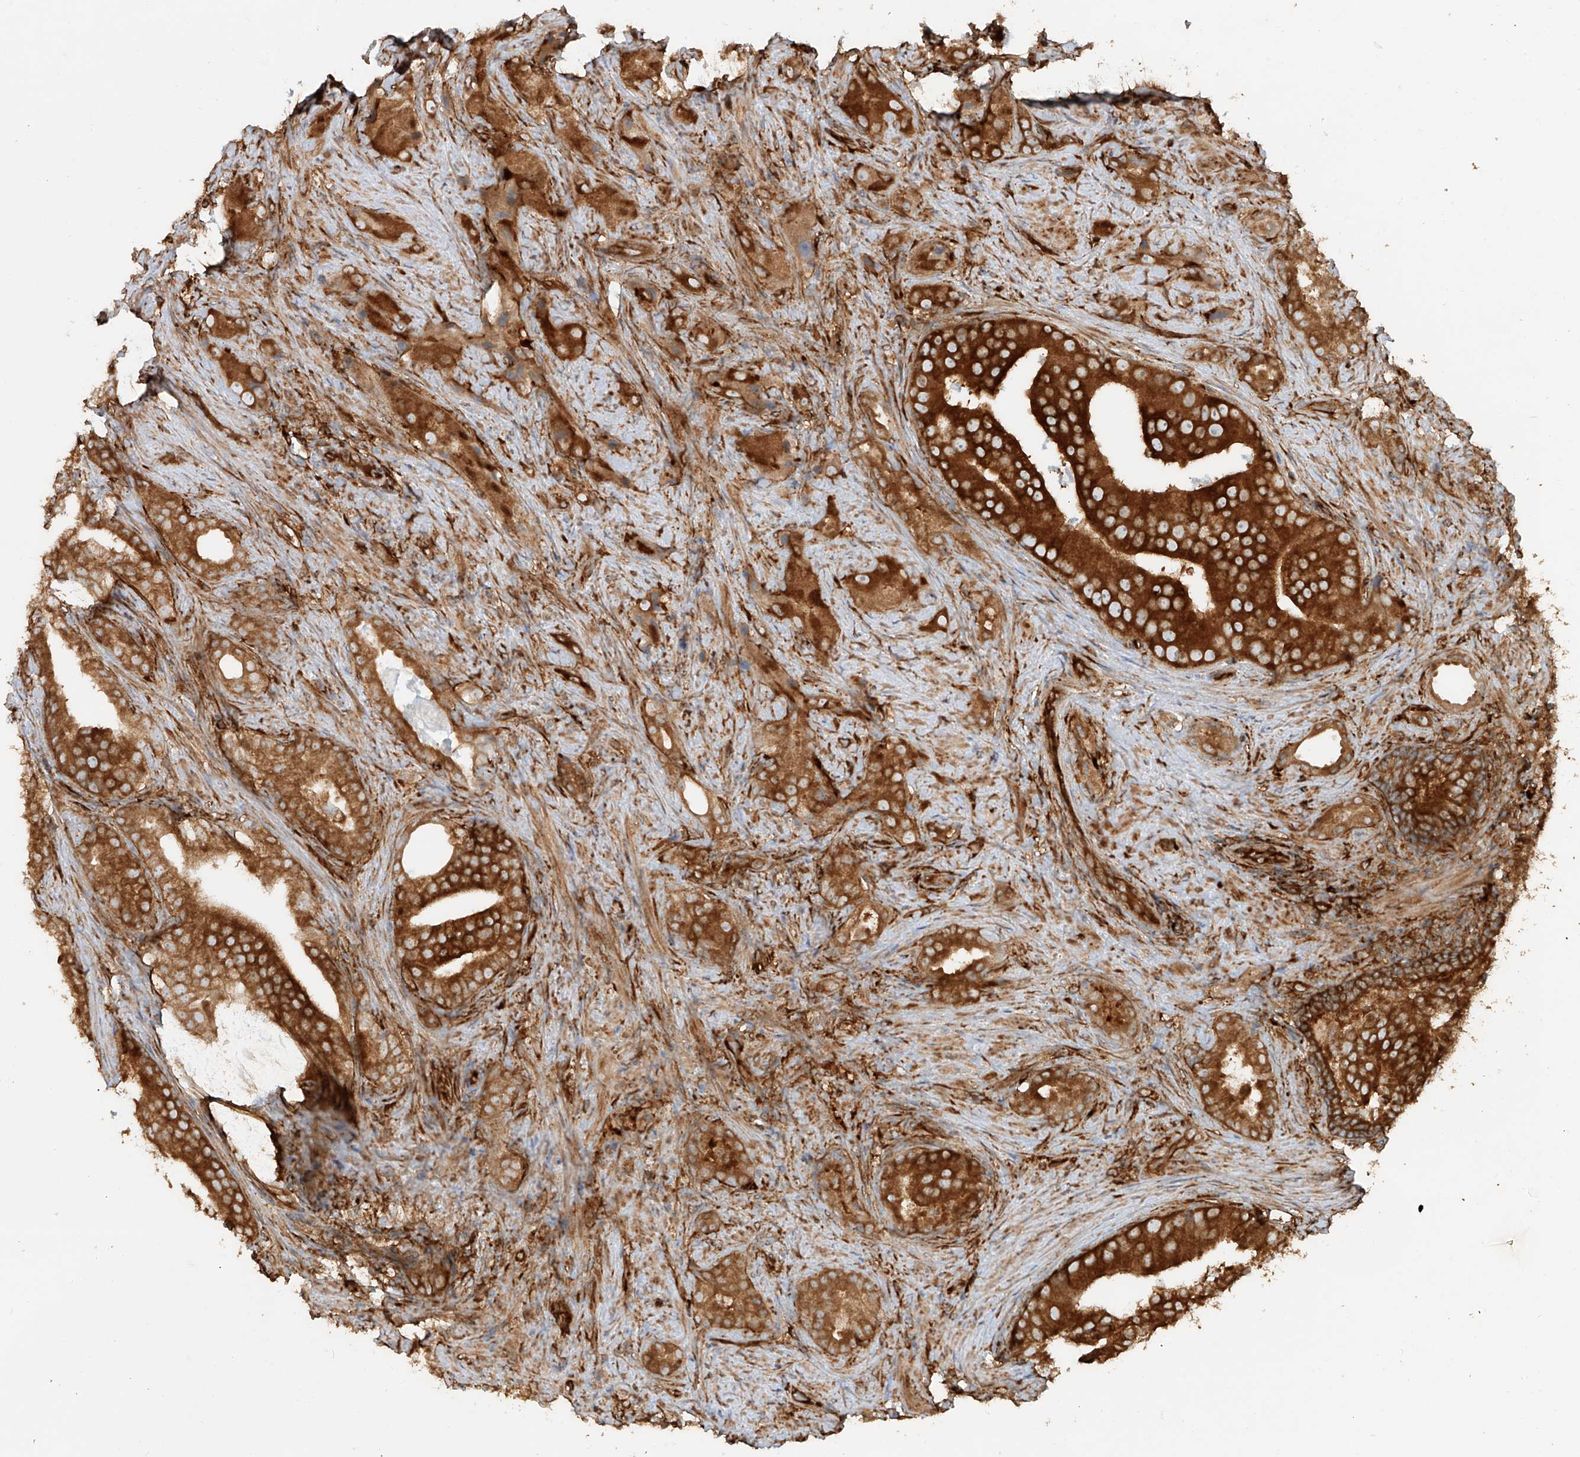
{"staining": {"intensity": "strong", "quantity": ">75%", "location": "cytoplasmic/membranous"}, "tissue": "prostate cancer", "cell_type": "Tumor cells", "image_type": "cancer", "snomed": [{"axis": "morphology", "description": "Adenocarcinoma, Low grade"}, {"axis": "topography", "description": "Prostate"}], "caption": "Immunohistochemistry (DAB (3,3'-diaminobenzidine)) staining of human prostate cancer (low-grade adenocarcinoma) displays strong cytoplasmic/membranous protein positivity in approximately >75% of tumor cells.", "gene": "SNX9", "patient": {"sex": "male", "age": 71}}